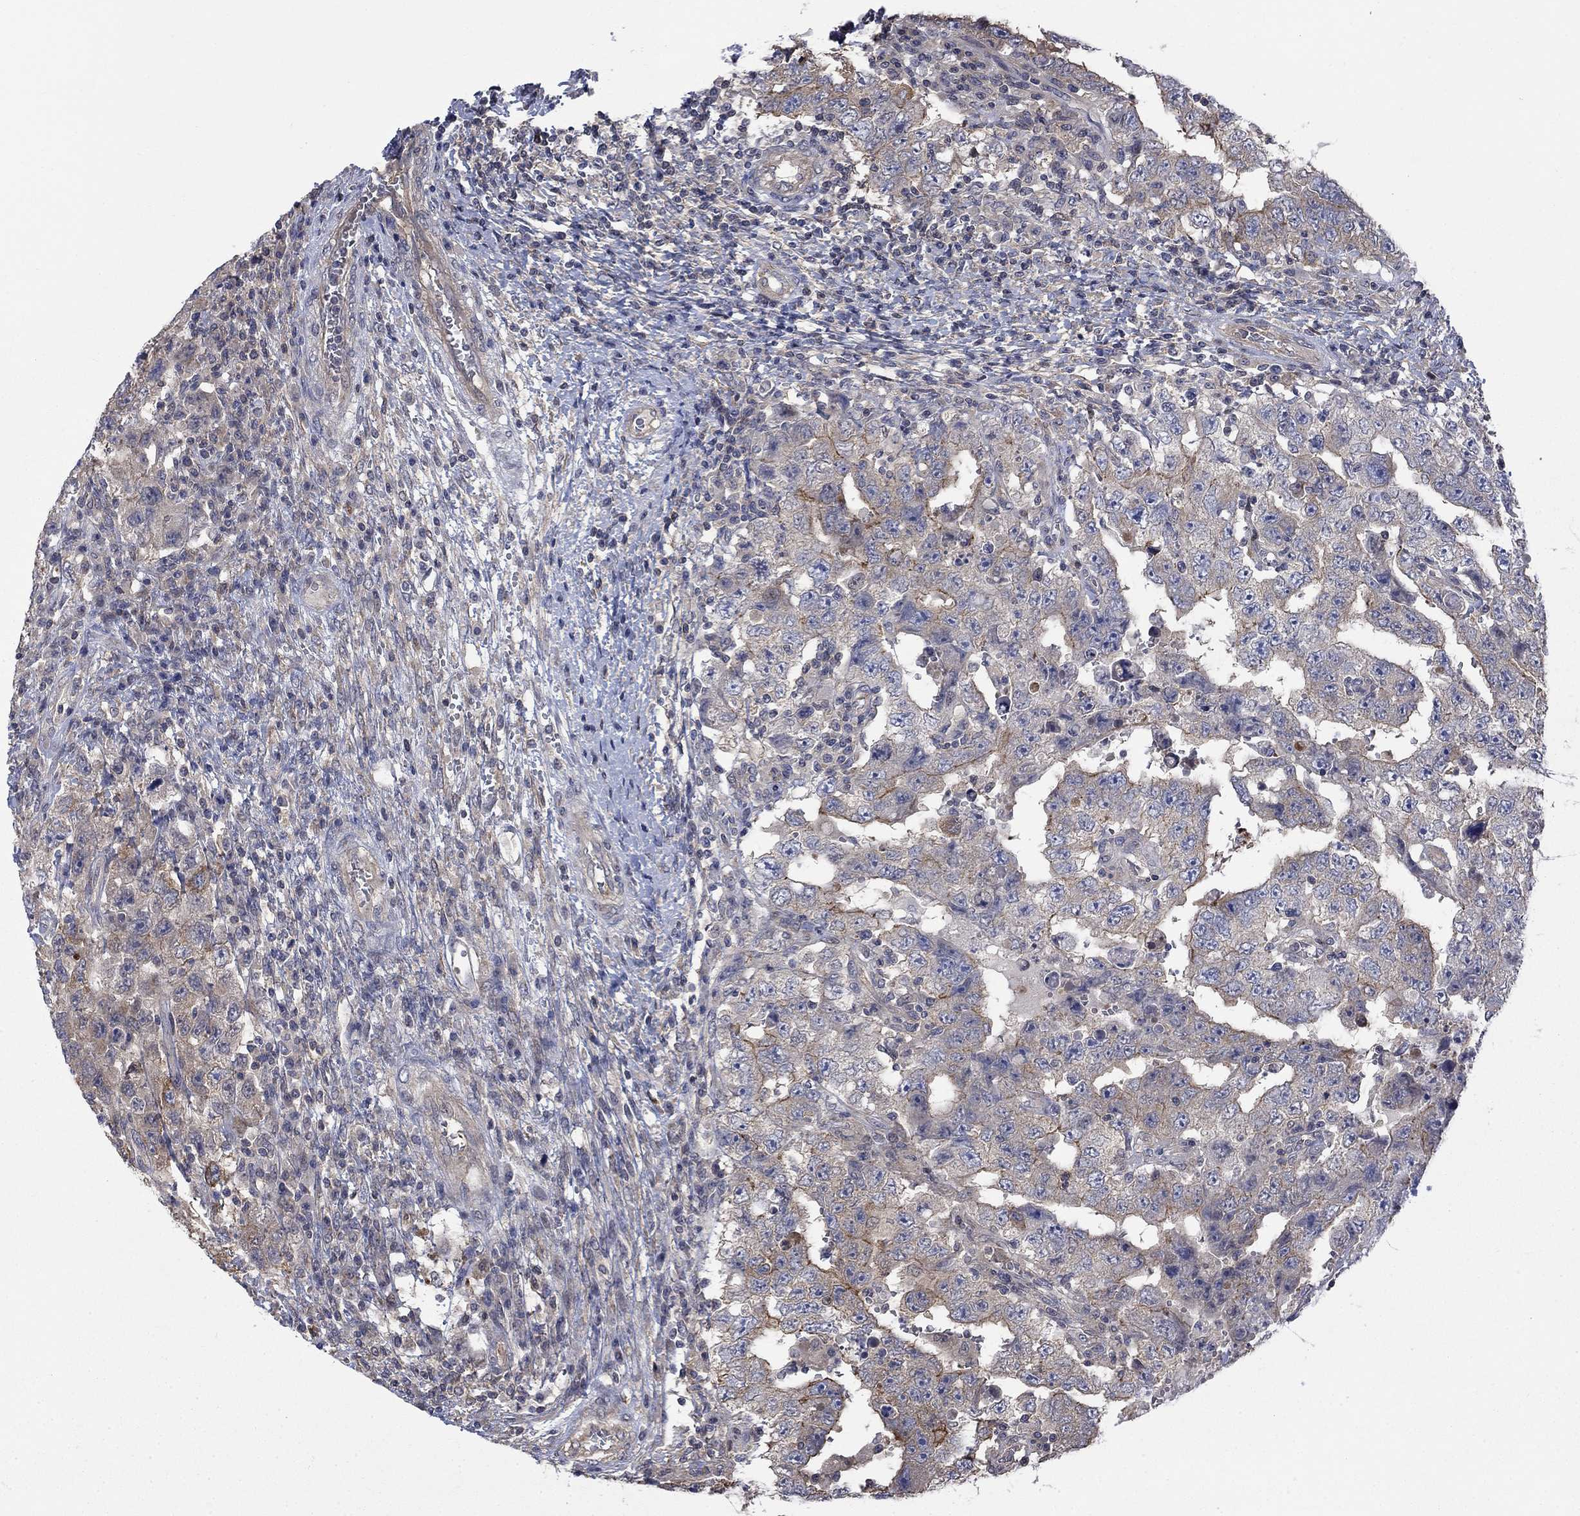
{"staining": {"intensity": "moderate", "quantity": "<25%", "location": "cytoplasmic/membranous"}, "tissue": "testis cancer", "cell_type": "Tumor cells", "image_type": "cancer", "snomed": [{"axis": "morphology", "description": "Carcinoma, Embryonal, NOS"}, {"axis": "topography", "description": "Testis"}], "caption": "Human embryonal carcinoma (testis) stained with a brown dye demonstrates moderate cytoplasmic/membranous positive positivity in about <25% of tumor cells.", "gene": "PDZD2", "patient": {"sex": "male", "age": 26}}